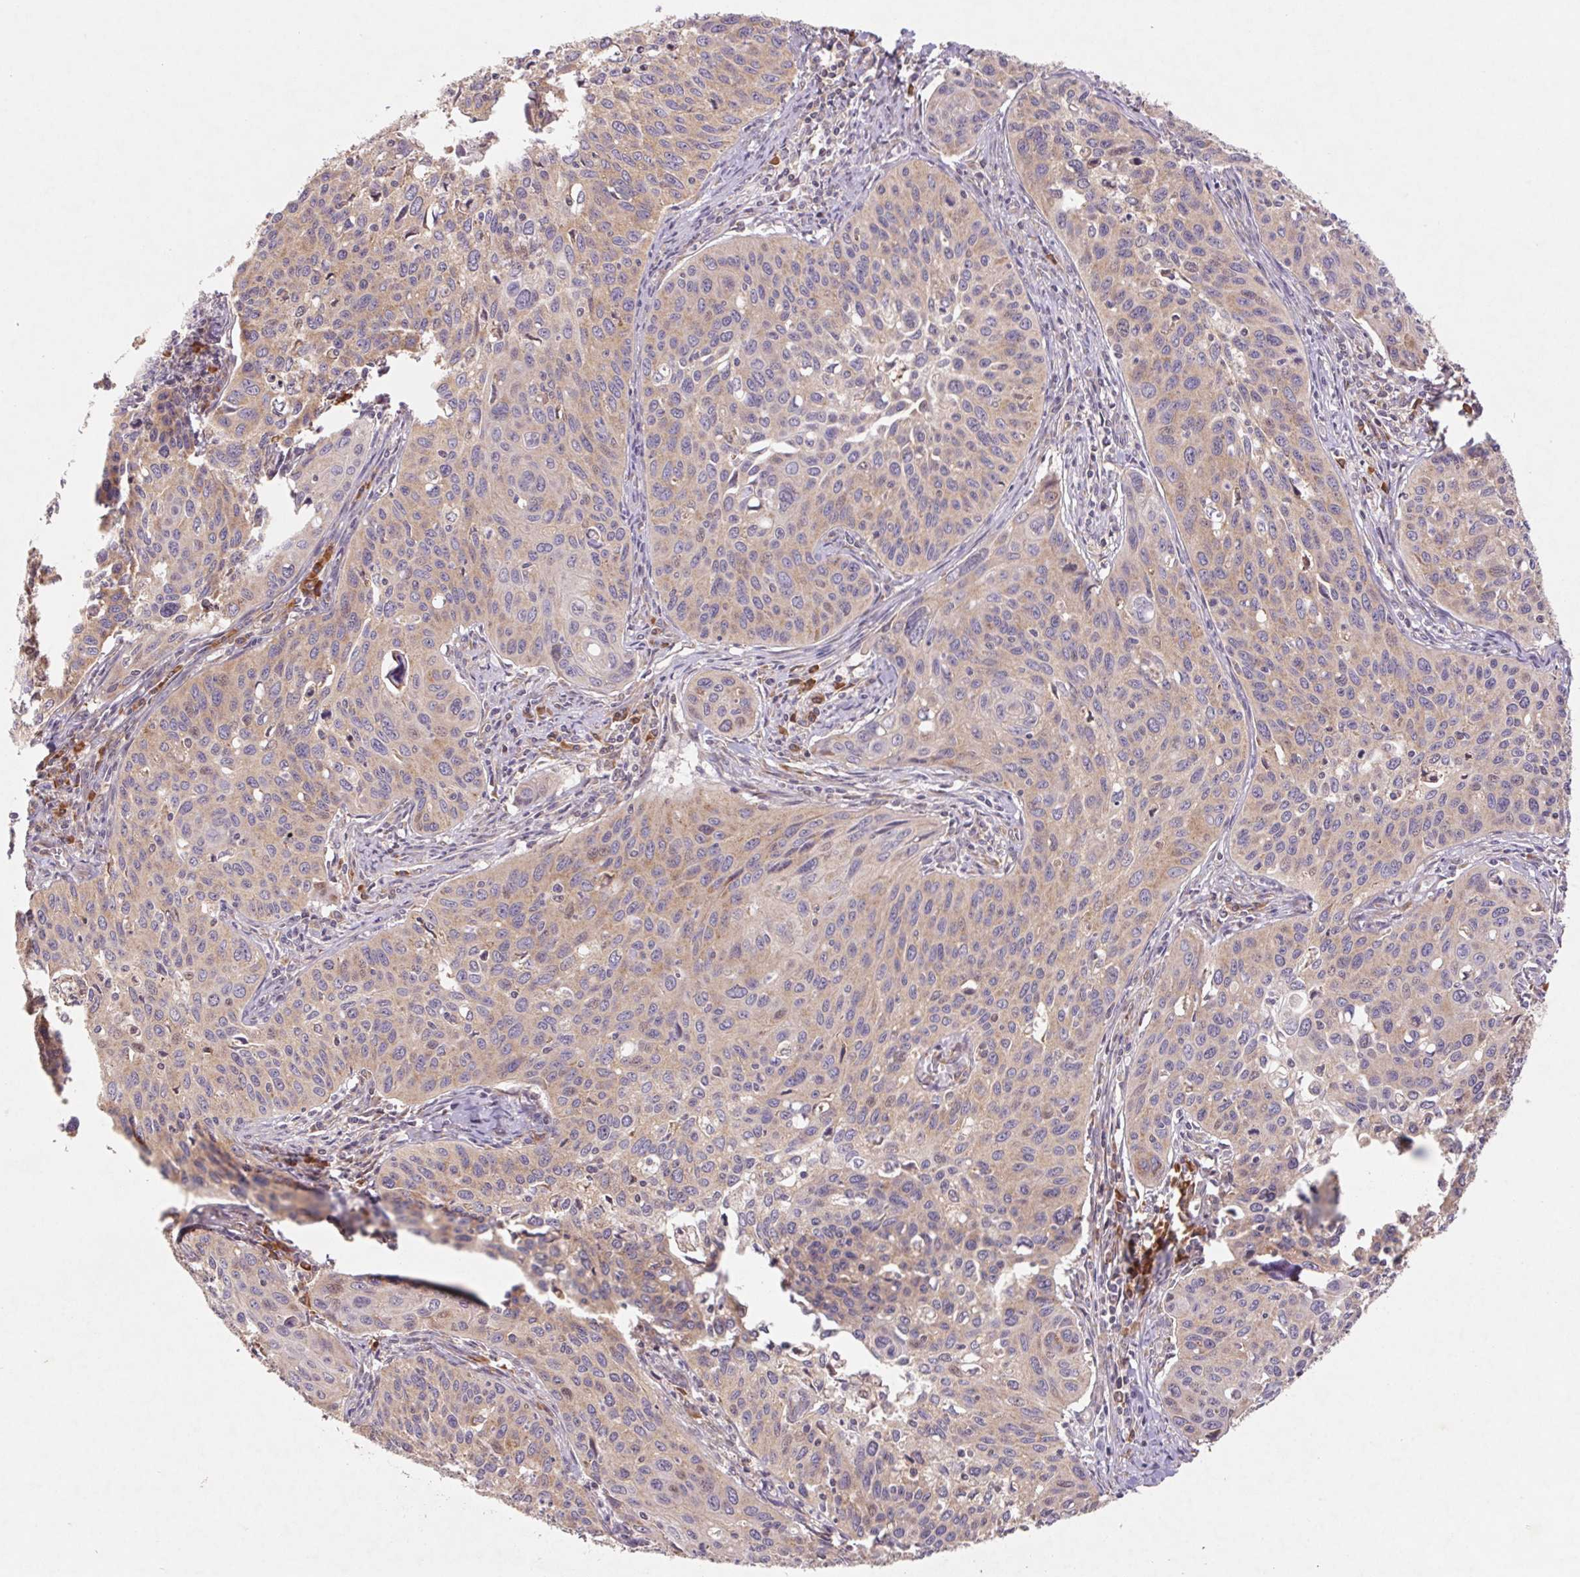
{"staining": {"intensity": "weak", "quantity": "25%-75%", "location": "cytoplasmic/membranous"}, "tissue": "cervical cancer", "cell_type": "Tumor cells", "image_type": "cancer", "snomed": [{"axis": "morphology", "description": "Squamous cell carcinoma, NOS"}, {"axis": "topography", "description": "Cervix"}], "caption": "Immunohistochemistry (DAB) staining of squamous cell carcinoma (cervical) exhibits weak cytoplasmic/membranous protein positivity in approximately 25%-75% of tumor cells. (Stains: DAB (3,3'-diaminobenzidine) in brown, nuclei in blue, Microscopy: brightfield microscopy at high magnification).", "gene": "RPL27A", "patient": {"sex": "female", "age": 31}}